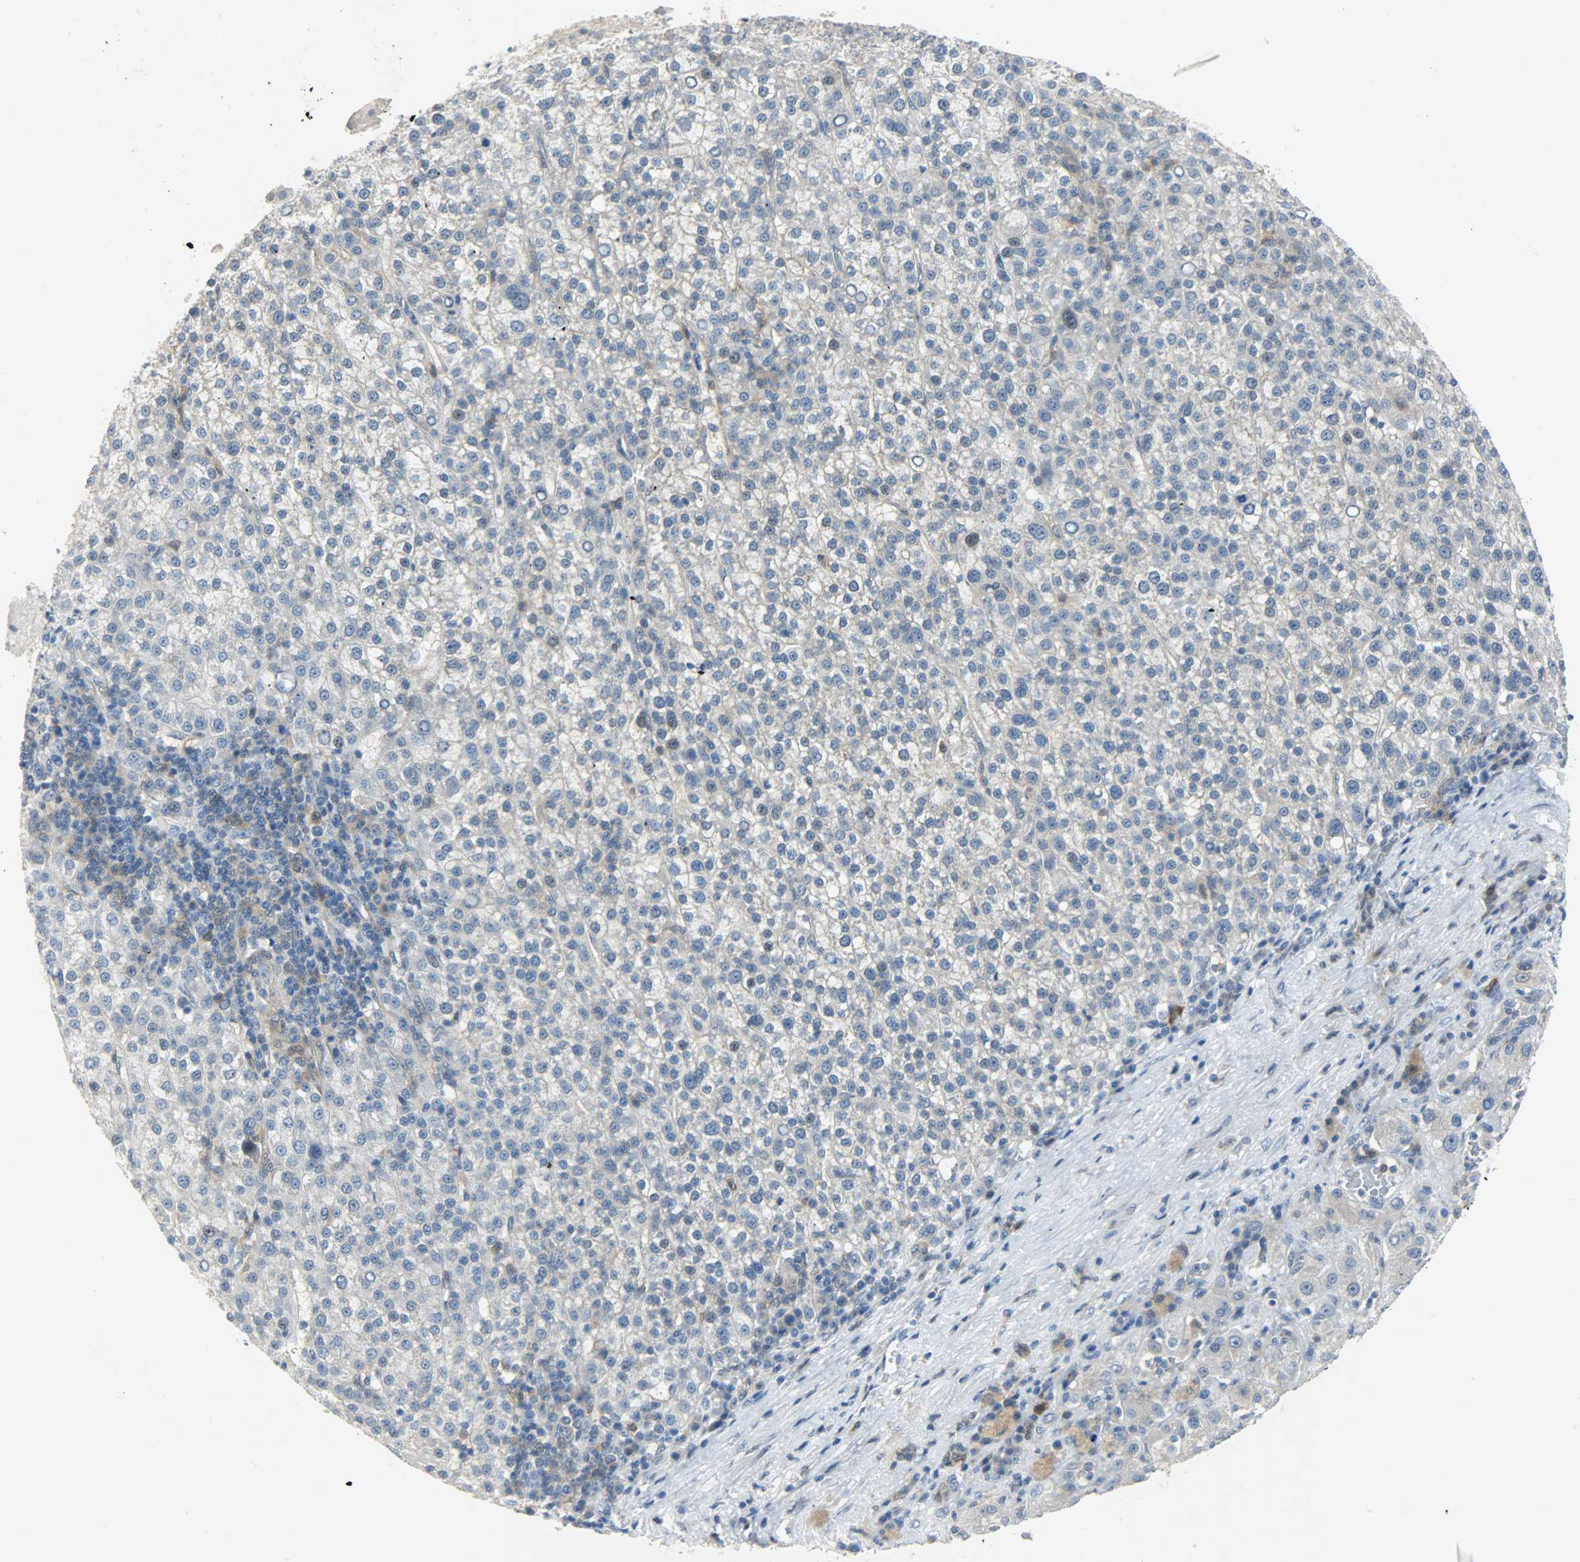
{"staining": {"intensity": "negative", "quantity": "none", "location": "none"}, "tissue": "liver cancer", "cell_type": "Tumor cells", "image_type": "cancer", "snomed": [{"axis": "morphology", "description": "Carcinoma, Hepatocellular, NOS"}, {"axis": "topography", "description": "Liver"}], "caption": "Immunohistochemistry (IHC) micrograph of human liver hepatocellular carcinoma stained for a protein (brown), which reveals no staining in tumor cells.", "gene": "EIF4EBP1", "patient": {"sex": "female", "age": 58}}